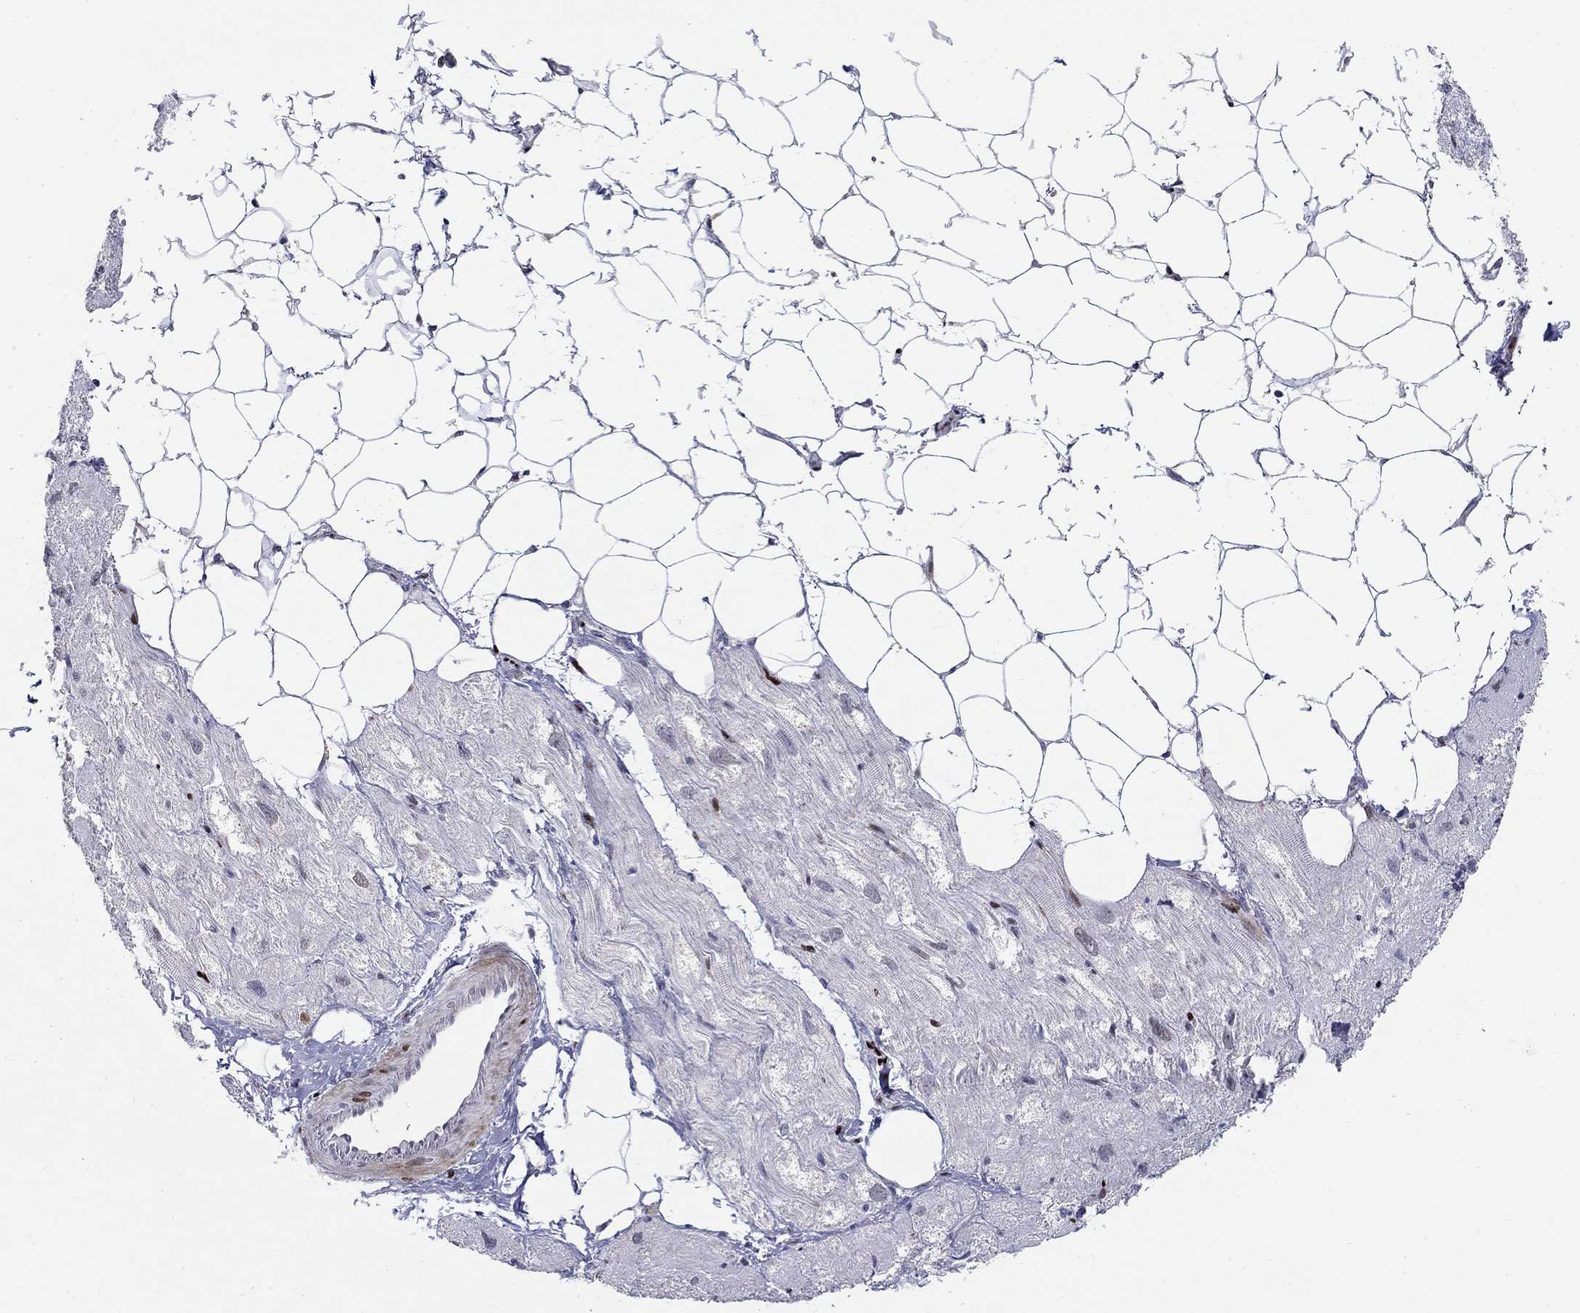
{"staining": {"intensity": "strong", "quantity": "<25%", "location": "nuclear"}, "tissue": "heart muscle", "cell_type": "Cardiomyocytes", "image_type": "normal", "snomed": [{"axis": "morphology", "description": "Normal tissue, NOS"}, {"axis": "topography", "description": "Heart"}], "caption": "A brown stain labels strong nuclear staining of a protein in cardiomyocytes of benign human heart muscle. (DAB (3,3'-diaminobenzidine) = brown stain, brightfield microscopy at high magnification).", "gene": "RAPGEF5", "patient": {"sex": "male", "age": 66}}